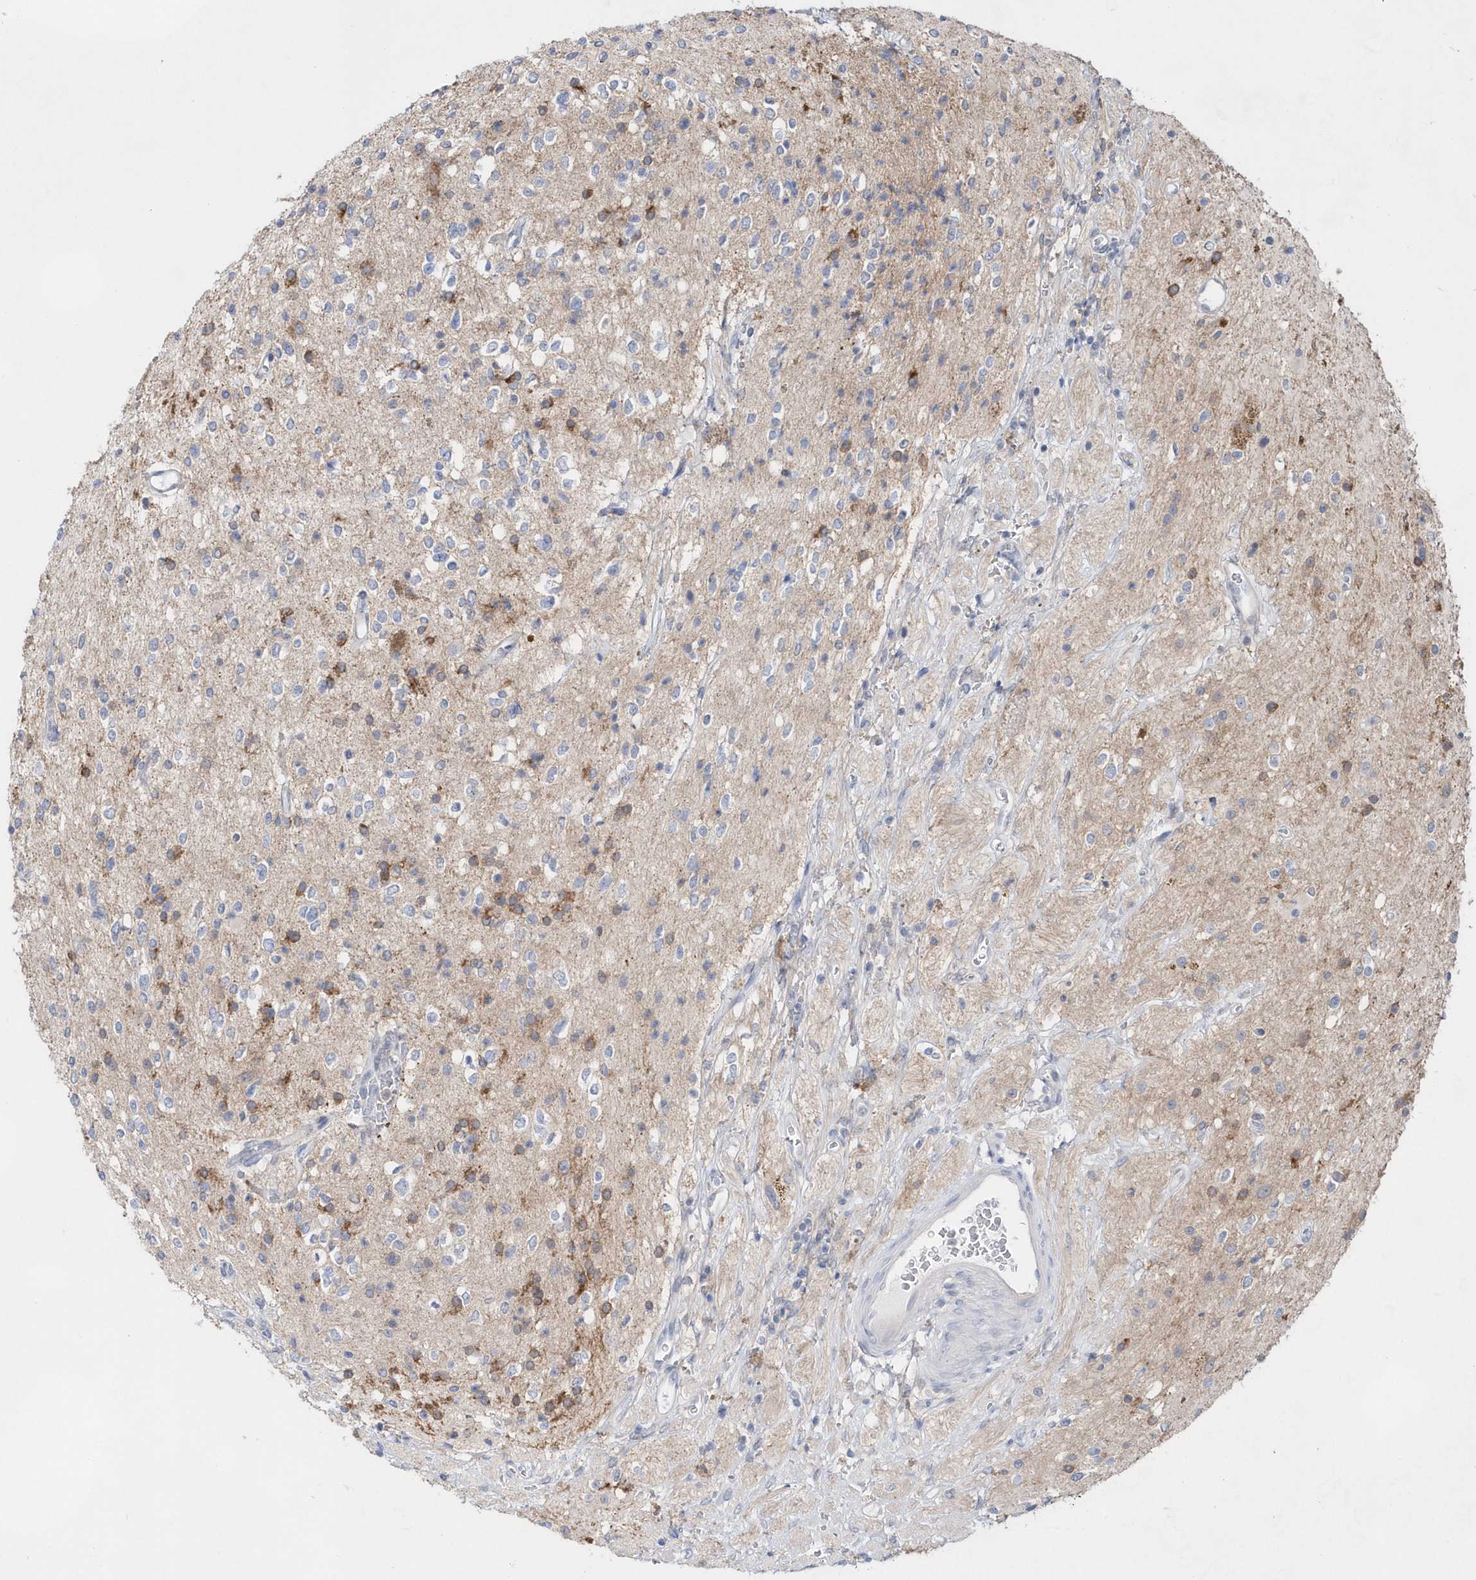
{"staining": {"intensity": "negative", "quantity": "none", "location": "none"}, "tissue": "glioma", "cell_type": "Tumor cells", "image_type": "cancer", "snomed": [{"axis": "morphology", "description": "Glioma, malignant, High grade"}, {"axis": "topography", "description": "Brain"}], "caption": "Malignant glioma (high-grade) stained for a protein using IHC displays no expression tumor cells.", "gene": "BDH2", "patient": {"sex": "male", "age": 34}}